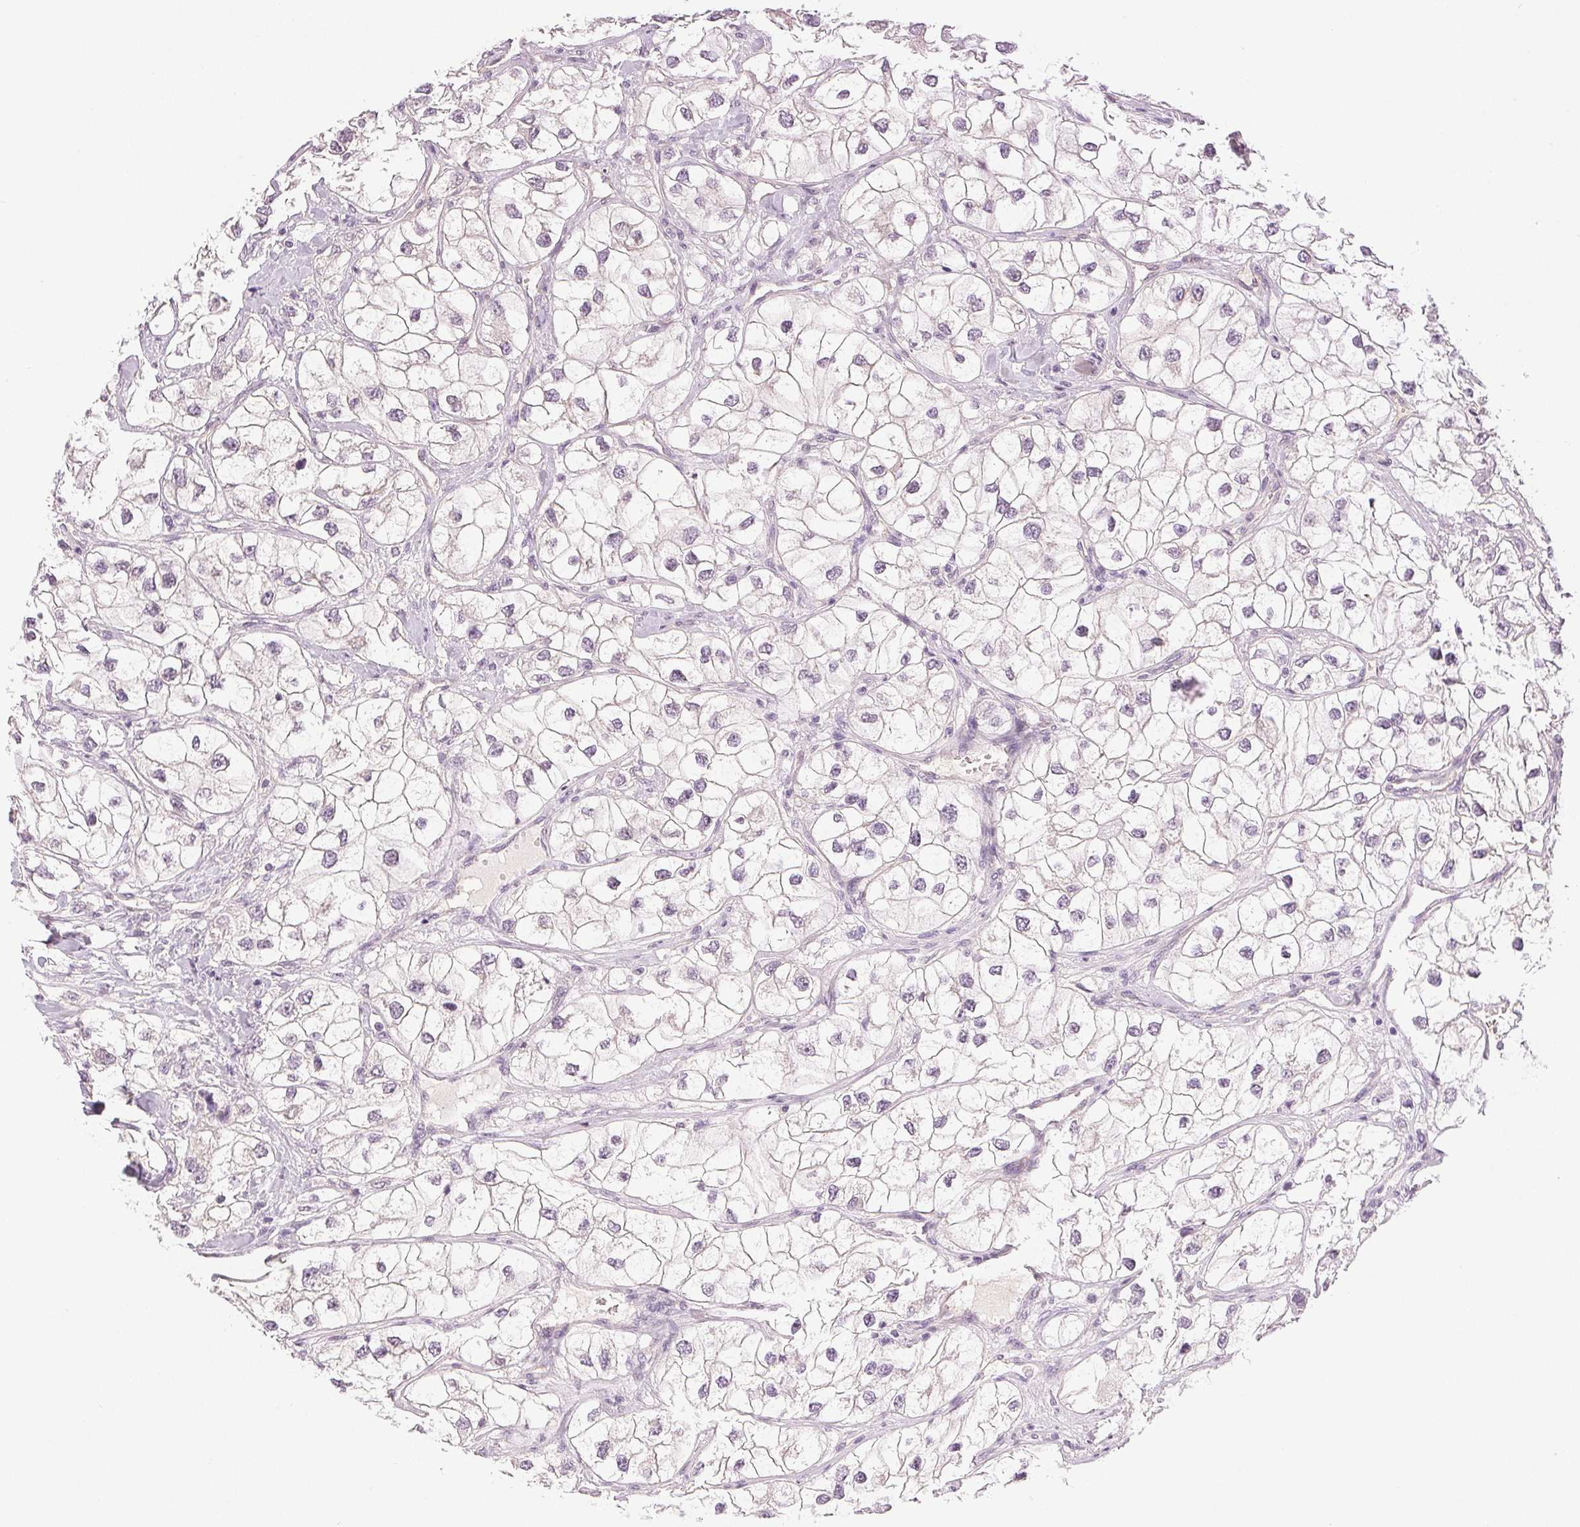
{"staining": {"intensity": "negative", "quantity": "none", "location": "none"}, "tissue": "renal cancer", "cell_type": "Tumor cells", "image_type": "cancer", "snomed": [{"axis": "morphology", "description": "Adenocarcinoma, NOS"}, {"axis": "topography", "description": "Kidney"}], "caption": "This is an IHC micrograph of human renal adenocarcinoma. There is no expression in tumor cells.", "gene": "PLCB1", "patient": {"sex": "male", "age": 59}}